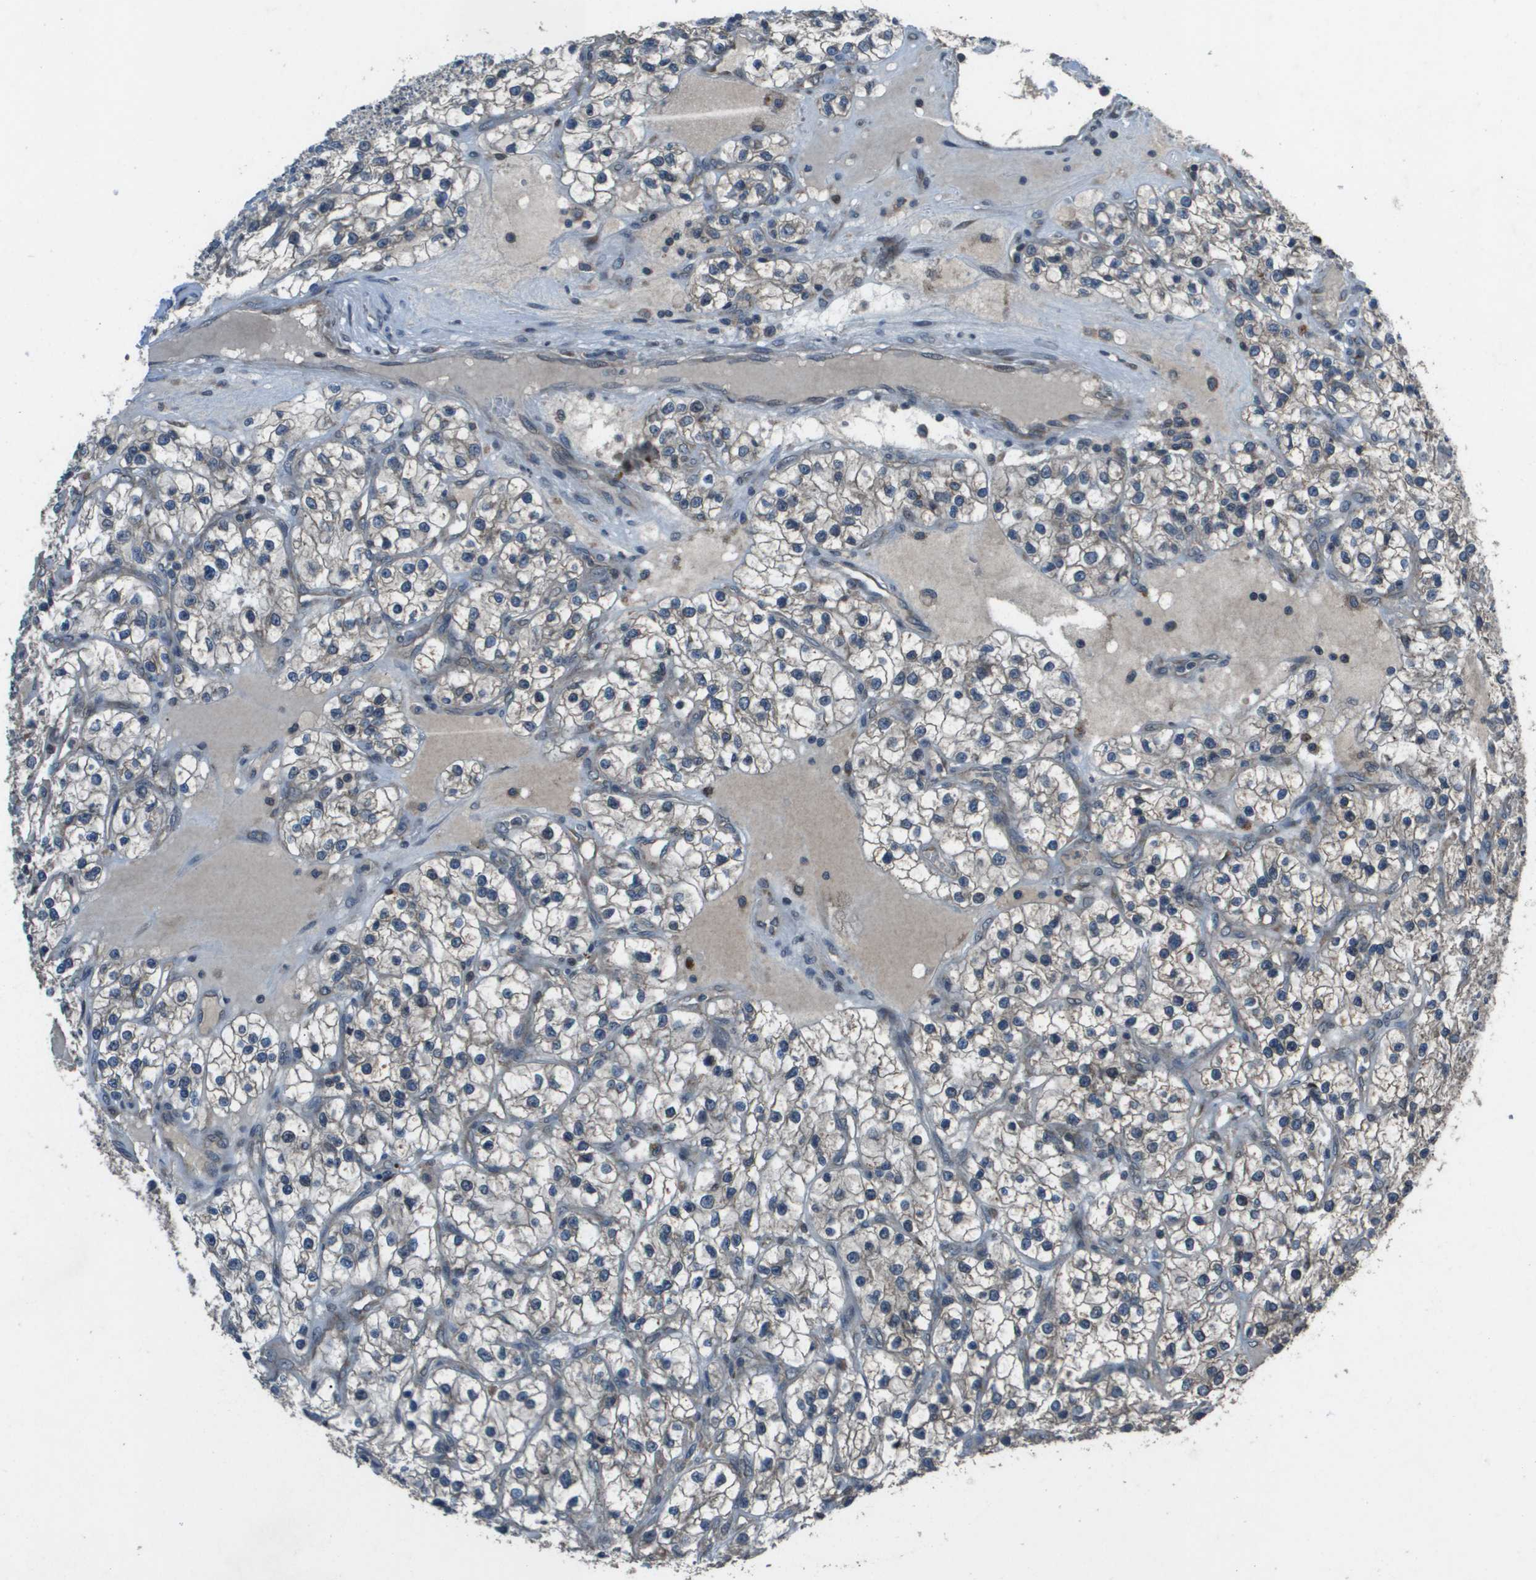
{"staining": {"intensity": "negative", "quantity": "none", "location": "none"}, "tissue": "renal cancer", "cell_type": "Tumor cells", "image_type": "cancer", "snomed": [{"axis": "morphology", "description": "Adenocarcinoma, NOS"}, {"axis": "topography", "description": "Kidney"}], "caption": "This is a histopathology image of IHC staining of renal cancer (adenocarcinoma), which shows no positivity in tumor cells.", "gene": "GOSR2", "patient": {"sex": "female", "age": 57}}